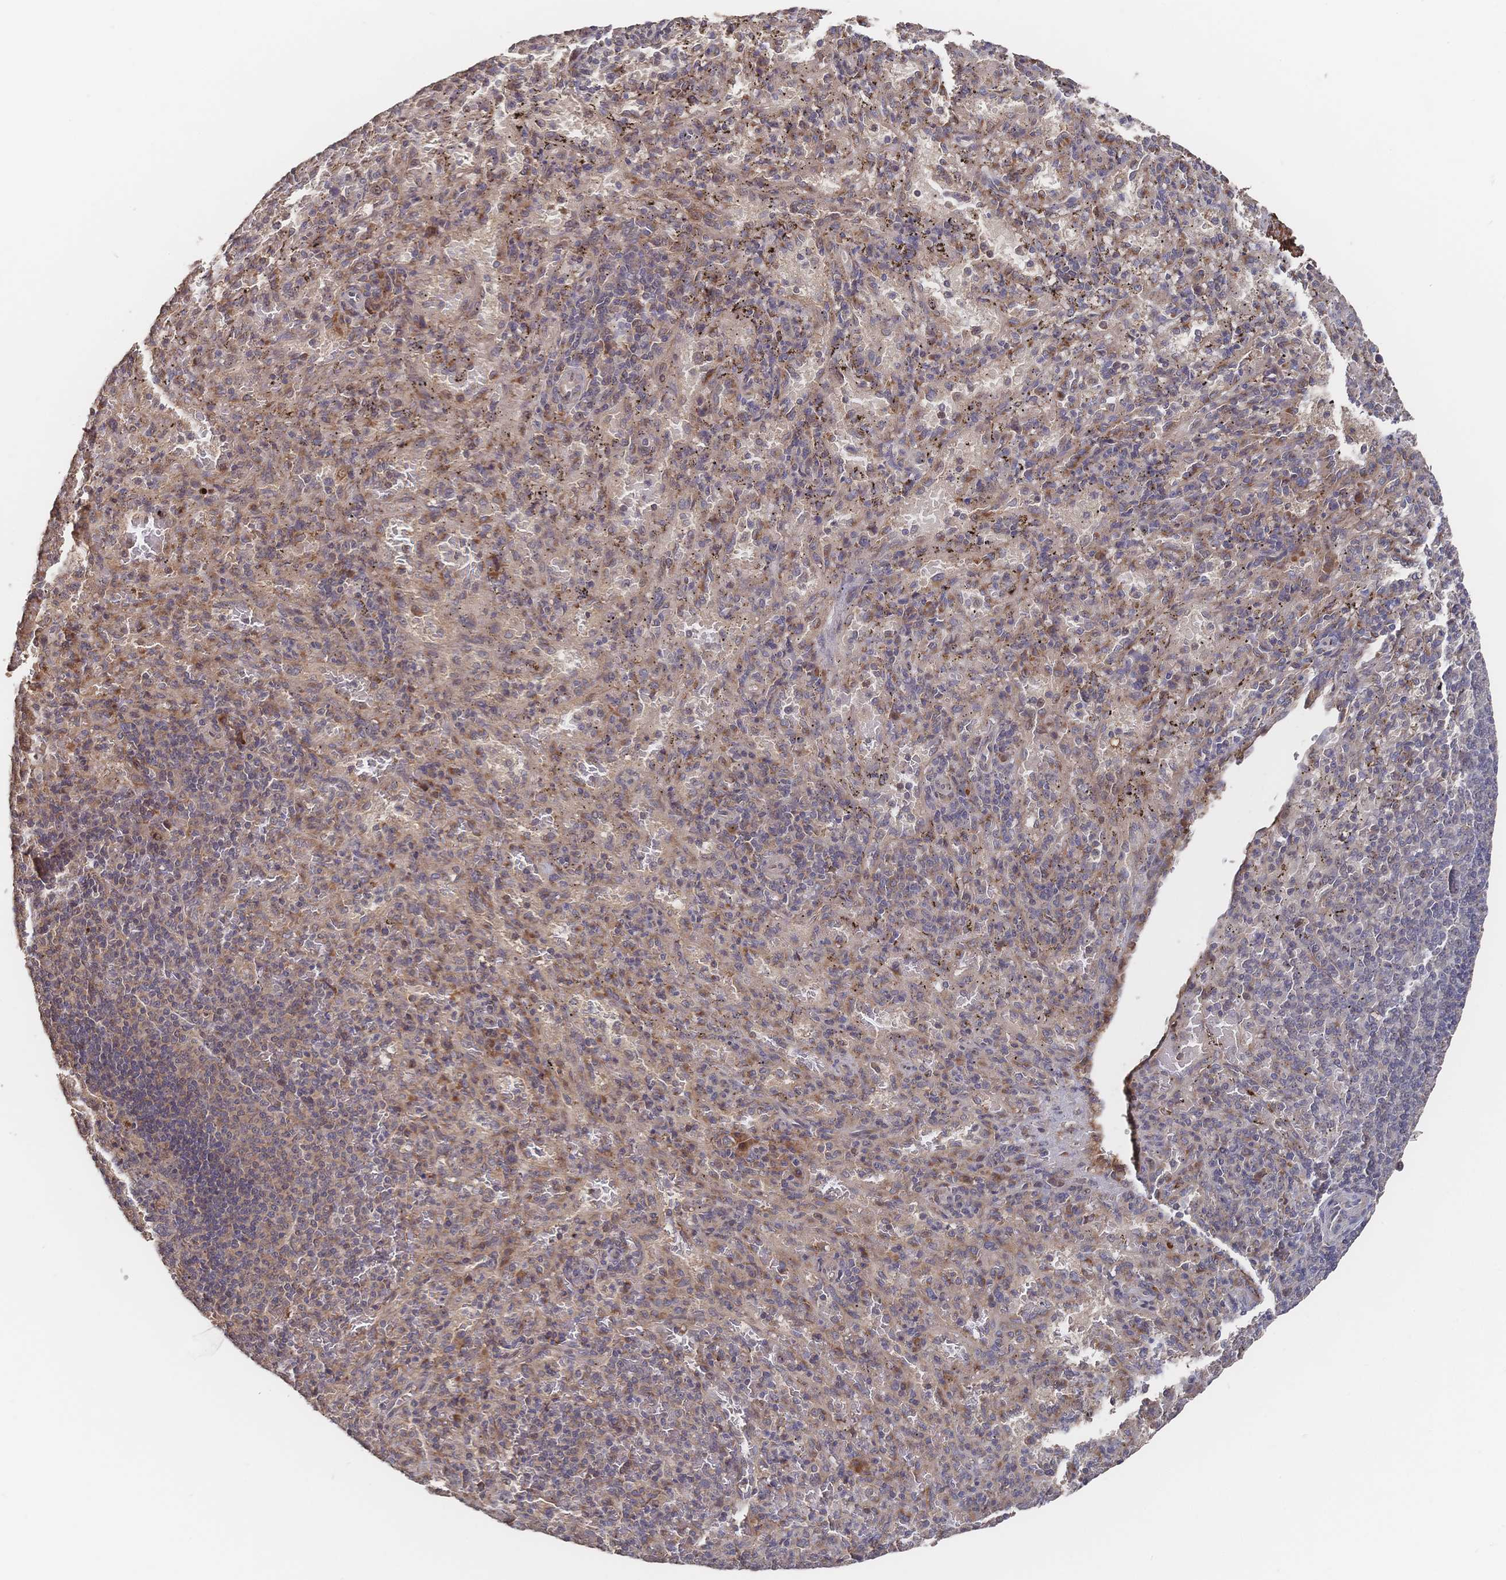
{"staining": {"intensity": "weak", "quantity": "<25%", "location": "cytoplasmic/membranous"}, "tissue": "spleen", "cell_type": "Cells in red pulp", "image_type": "normal", "snomed": [{"axis": "morphology", "description": "Normal tissue, NOS"}, {"axis": "topography", "description": "Spleen"}], "caption": "Immunohistochemistry (IHC) photomicrograph of unremarkable spleen stained for a protein (brown), which displays no positivity in cells in red pulp.", "gene": "DNAJA4", "patient": {"sex": "male", "age": 57}}